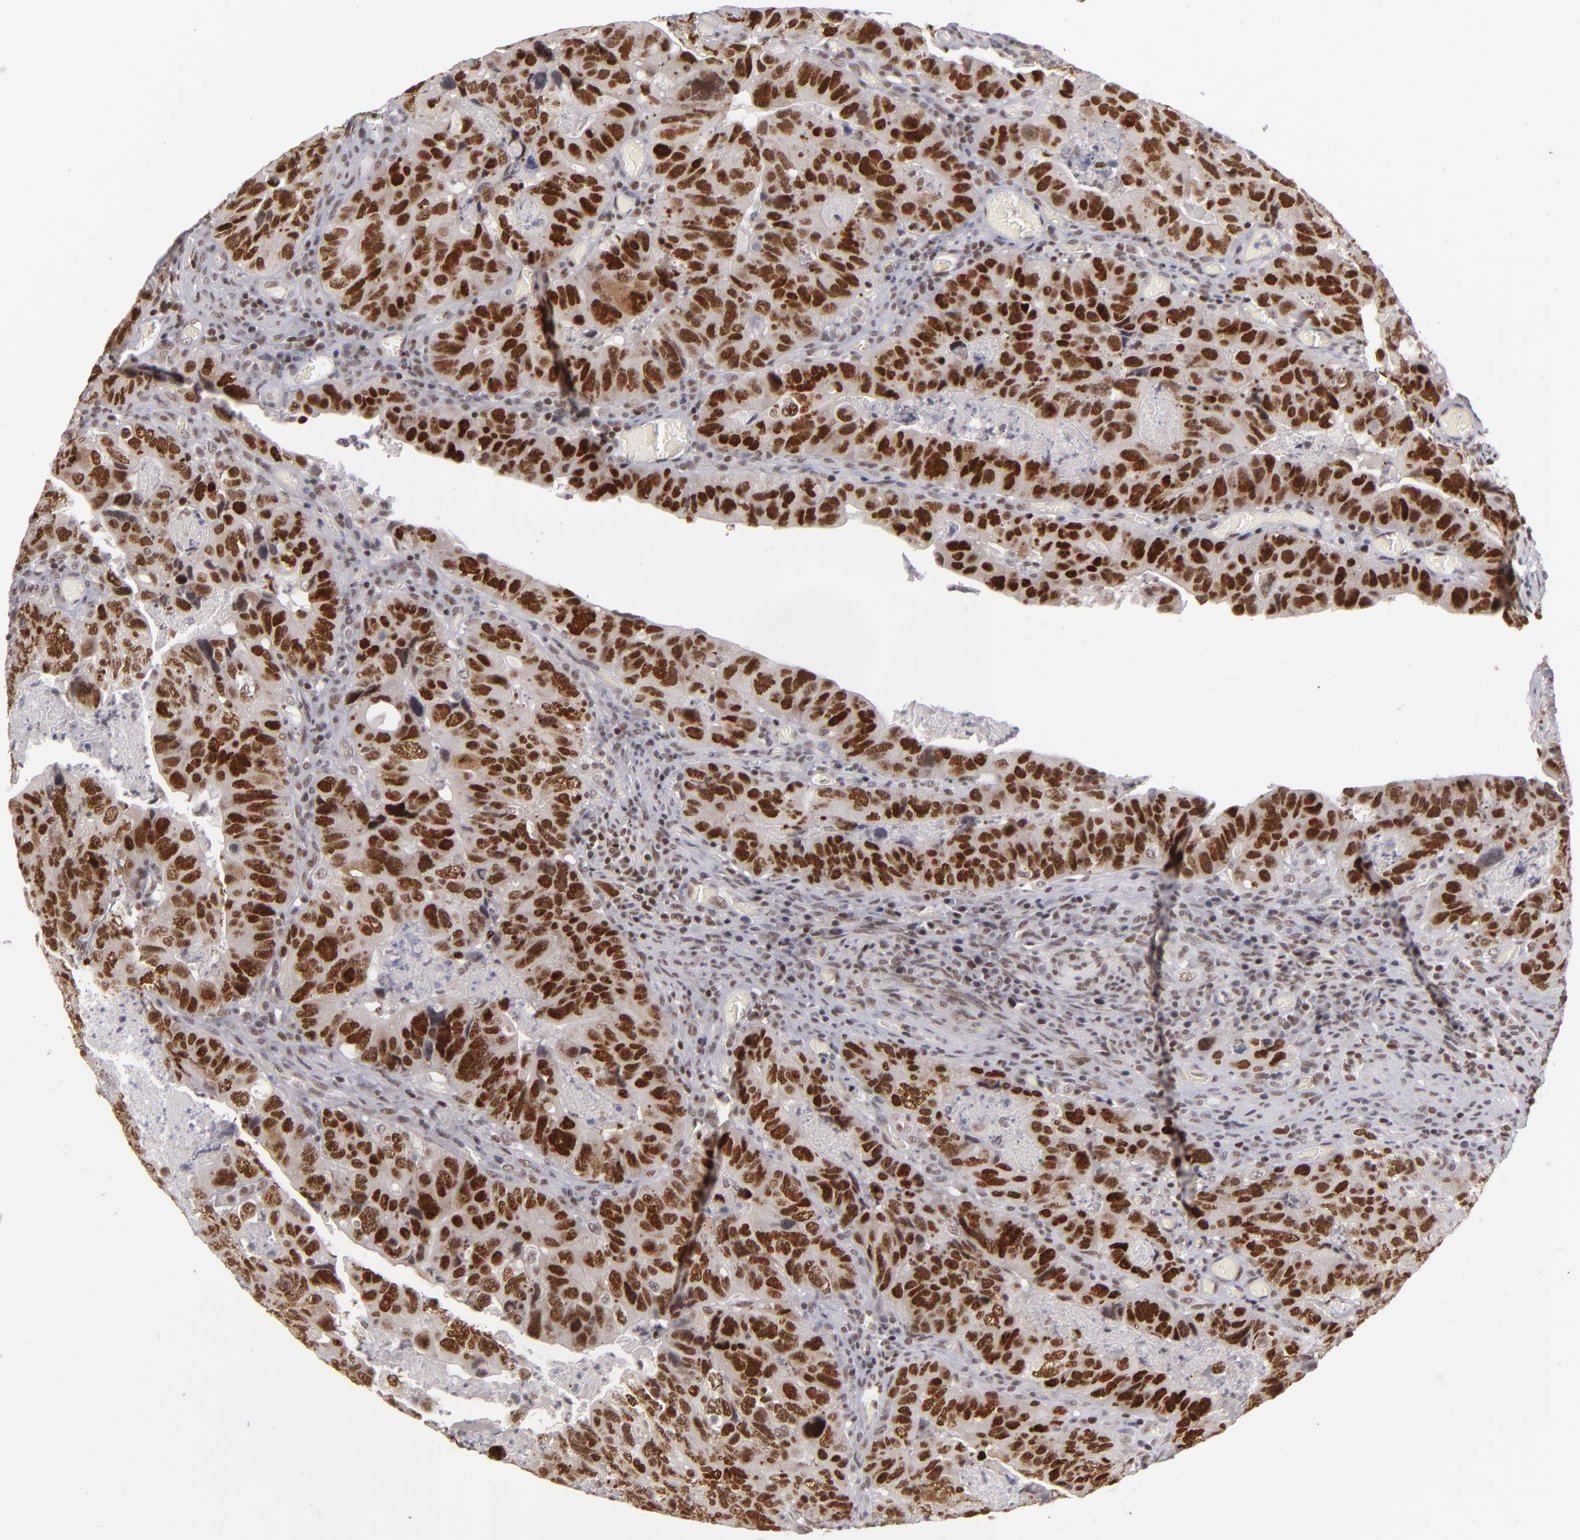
{"staining": {"intensity": "strong", "quantity": ">75%", "location": "nuclear"}, "tissue": "colorectal cancer", "cell_type": "Tumor cells", "image_type": "cancer", "snomed": [{"axis": "morphology", "description": "Adenocarcinoma, NOS"}, {"axis": "topography", "description": "Rectum"}], "caption": "Adenocarcinoma (colorectal) tissue demonstrates strong nuclear positivity in about >75% of tumor cells The staining is performed using DAB (3,3'-diaminobenzidine) brown chromogen to label protein expression. The nuclei are counter-stained blue using hematoxylin.", "gene": "MLLT3", "patient": {"sex": "female", "age": 82}}